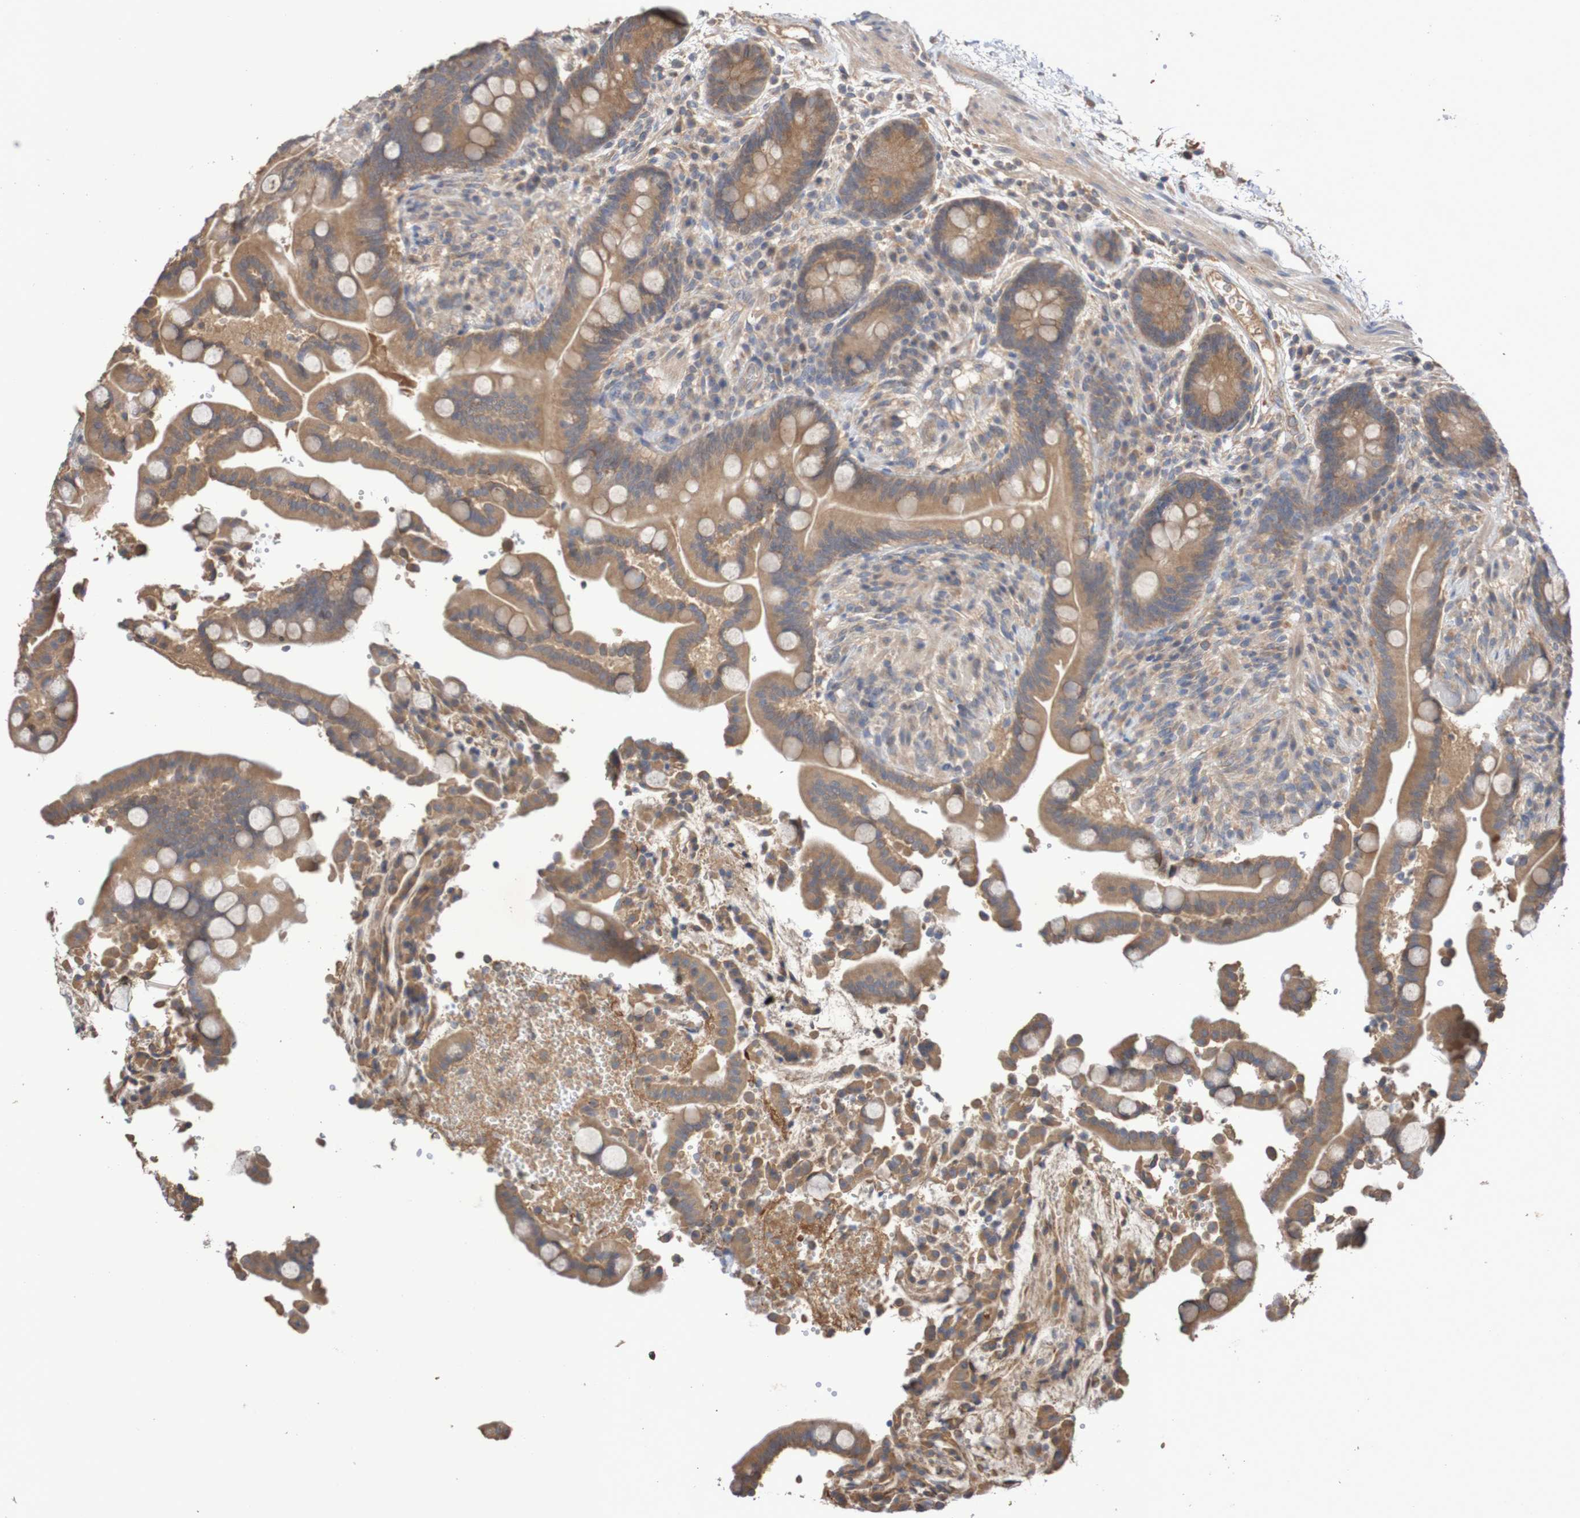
{"staining": {"intensity": "moderate", "quantity": ">75%", "location": "cytoplasmic/membranous"}, "tissue": "colon", "cell_type": "Endothelial cells", "image_type": "normal", "snomed": [{"axis": "morphology", "description": "Normal tissue, NOS"}, {"axis": "topography", "description": "Colon"}], "caption": "Moderate cytoplasmic/membranous protein staining is appreciated in about >75% of endothelial cells in colon. (DAB (3,3'-diaminobenzidine) IHC, brown staining for protein, blue staining for nuclei).", "gene": "PHYH", "patient": {"sex": "male", "age": 73}}